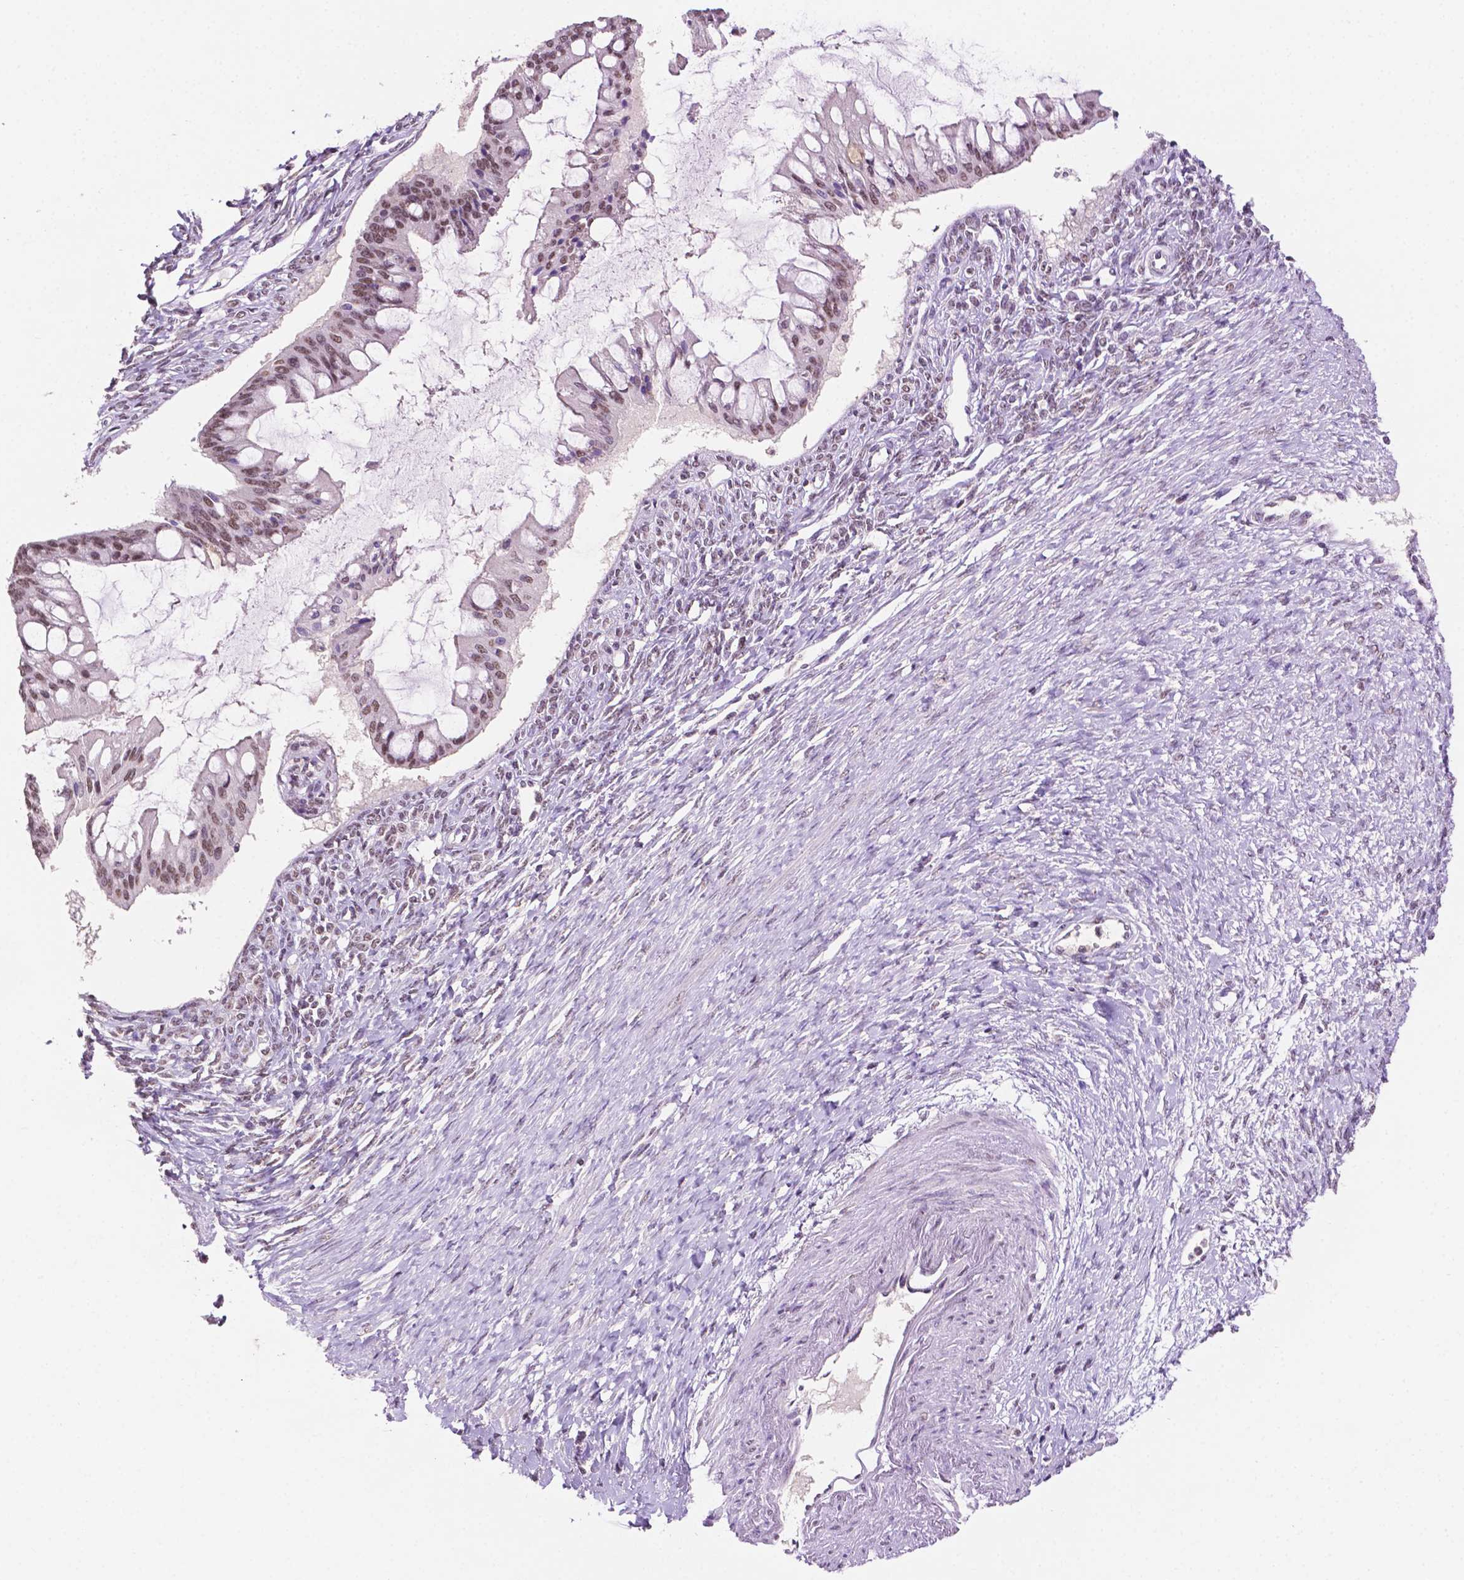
{"staining": {"intensity": "moderate", "quantity": ">75%", "location": "nuclear"}, "tissue": "ovarian cancer", "cell_type": "Tumor cells", "image_type": "cancer", "snomed": [{"axis": "morphology", "description": "Cystadenocarcinoma, mucinous, NOS"}, {"axis": "topography", "description": "Ovary"}], "caption": "Protein positivity by IHC reveals moderate nuclear expression in approximately >75% of tumor cells in ovarian cancer.", "gene": "PTPN6", "patient": {"sex": "female", "age": 73}}